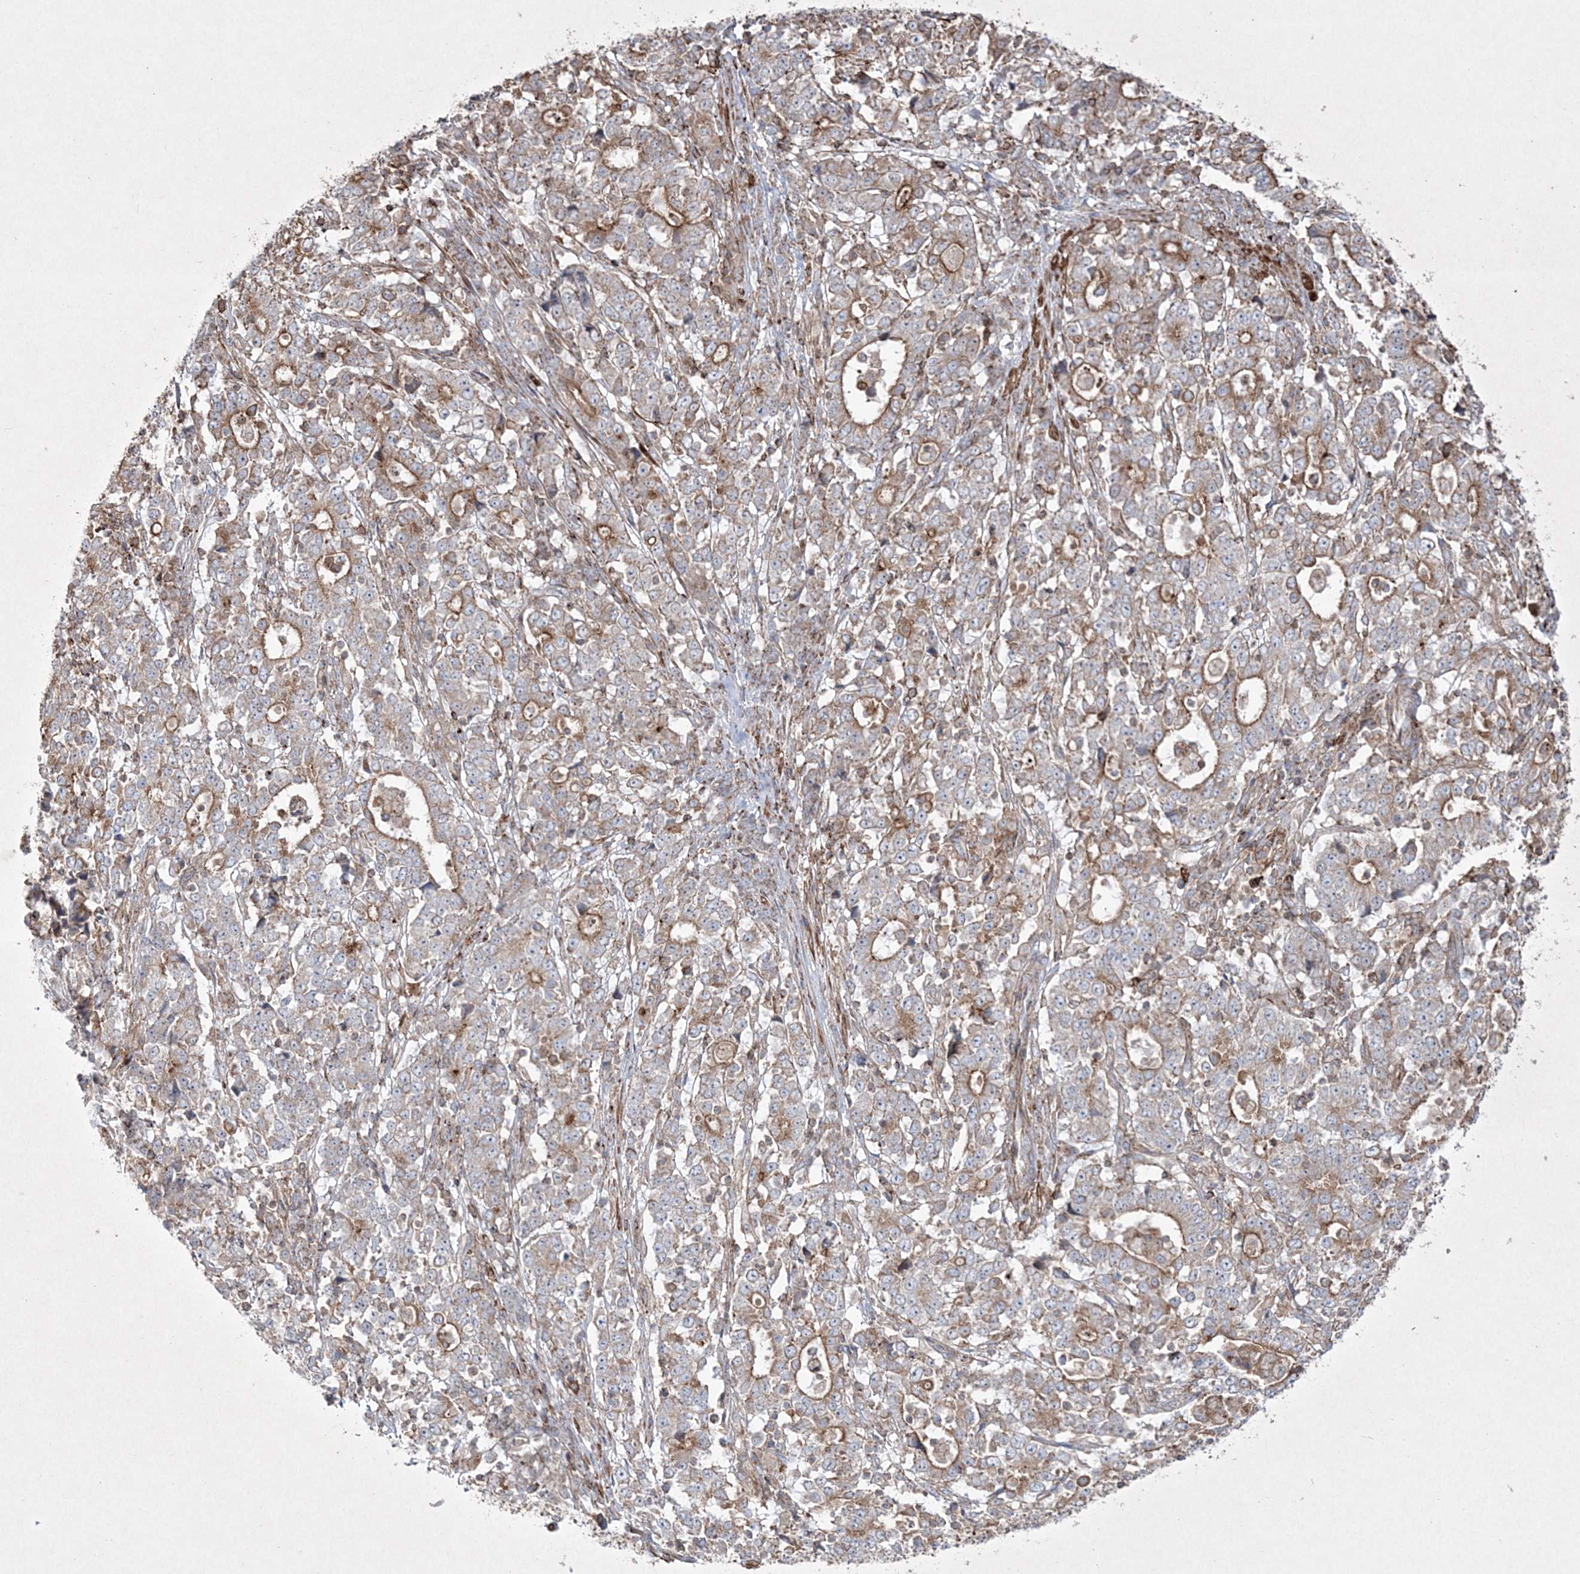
{"staining": {"intensity": "moderate", "quantity": "25%-75%", "location": "cytoplasmic/membranous"}, "tissue": "stomach cancer", "cell_type": "Tumor cells", "image_type": "cancer", "snomed": [{"axis": "morphology", "description": "Adenocarcinoma, NOS"}, {"axis": "topography", "description": "Stomach"}], "caption": "Adenocarcinoma (stomach) was stained to show a protein in brown. There is medium levels of moderate cytoplasmic/membranous positivity in about 25%-75% of tumor cells.", "gene": "RICTOR", "patient": {"sex": "male", "age": 59}}